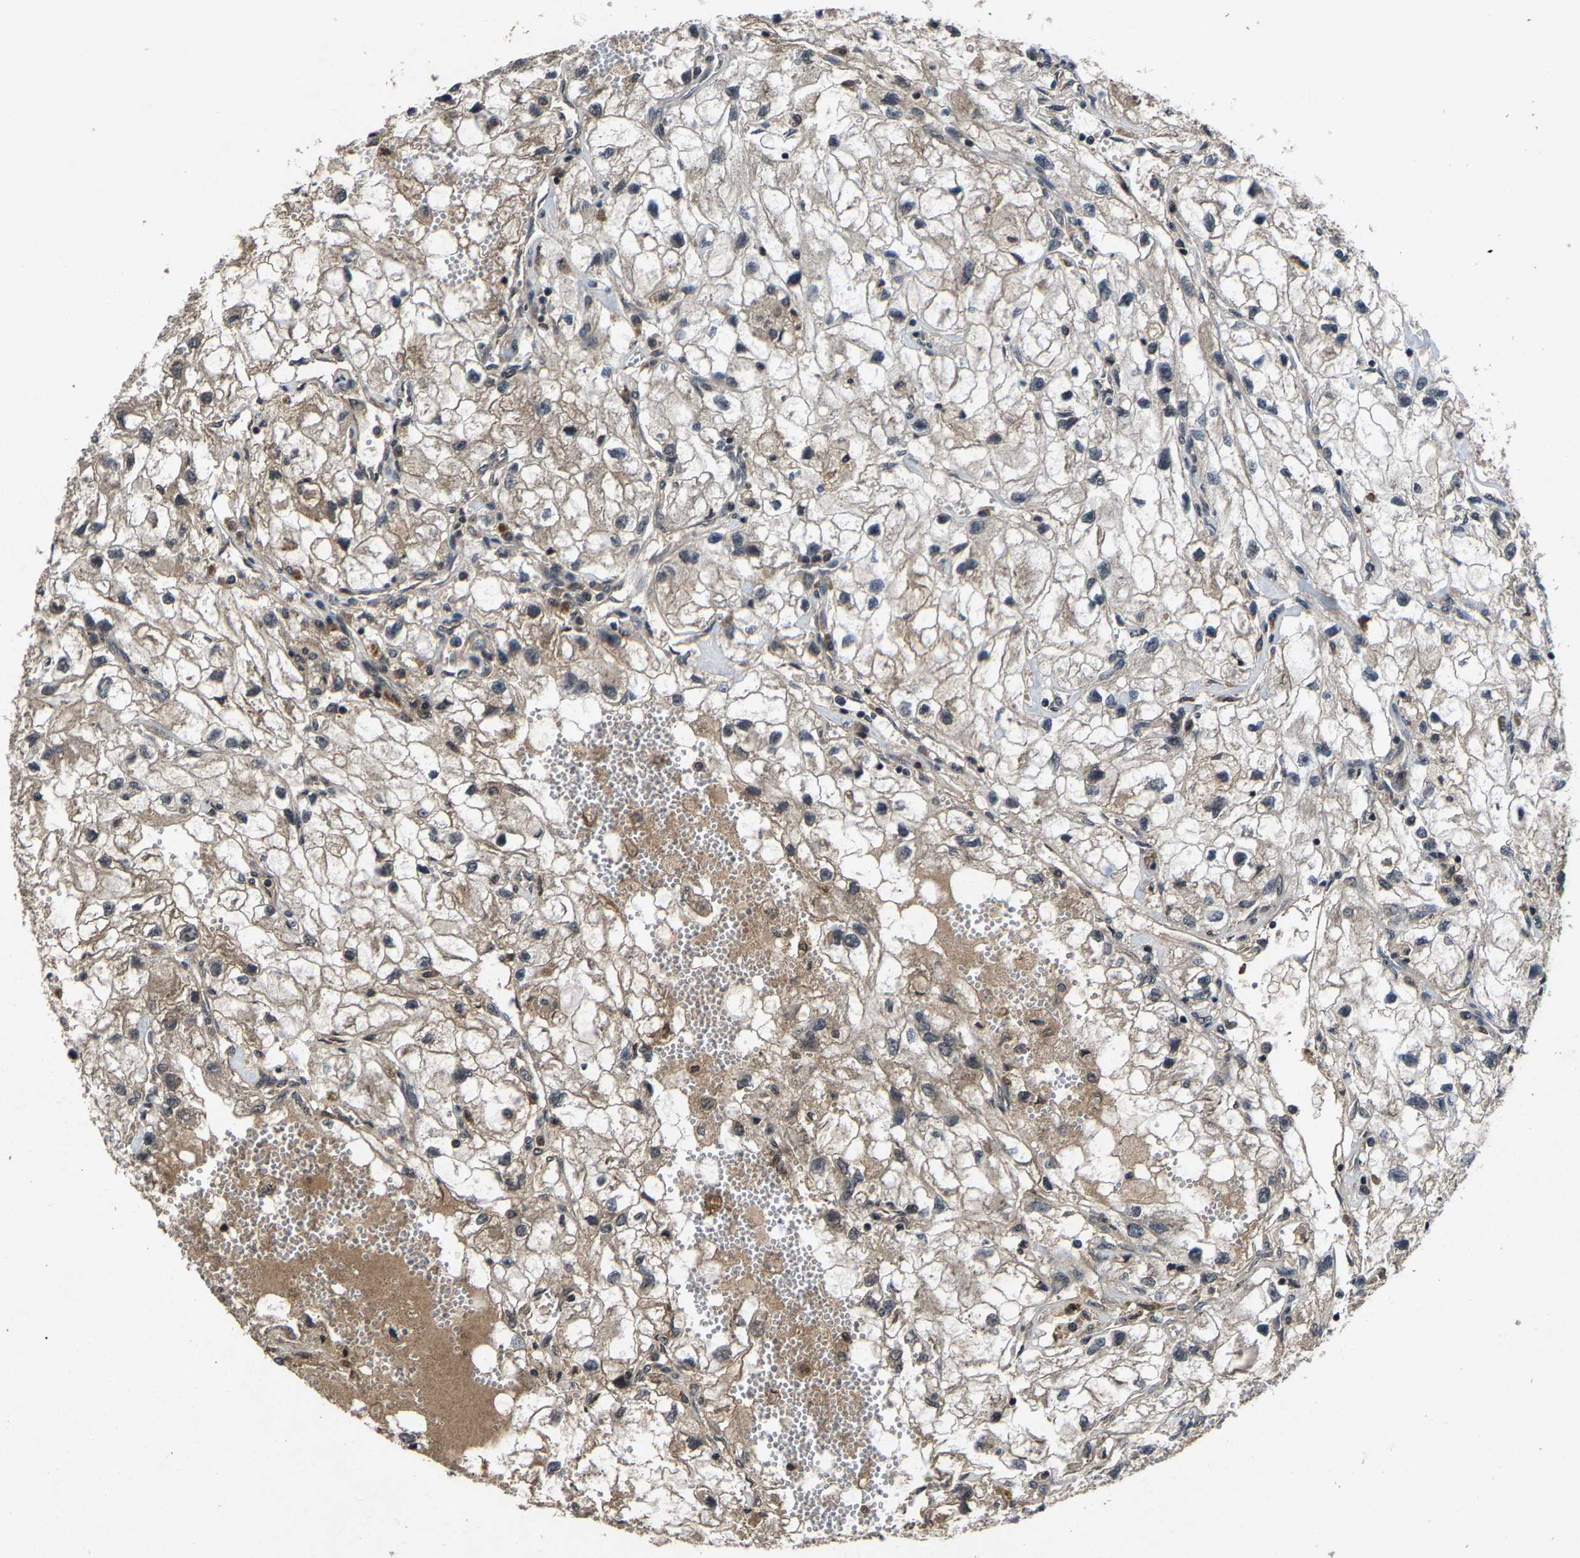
{"staining": {"intensity": "negative", "quantity": "none", "location": "none"}, "tissue": "renal cancer", "cell_type": "Tumor cells", "image_type": "cancer", "snomed": [{"axis": "morphology", "description": "Adenocarcinoma, NOS"}, {"axis": "topography", "description": "Kidney"}], "caption": "Immunohistochemistry of human renal cancer (adenocarcinoma) exhibits no positivity in tumor cells. Brightfield microscopy of immunohistochemistry stained with DAB (3,3'-diaminobenzidine) (brown) and hematoxylin (blue), captured at high magnification.", "gene": "HUWE1", "patient": {"sex": "female", "age": 70}}